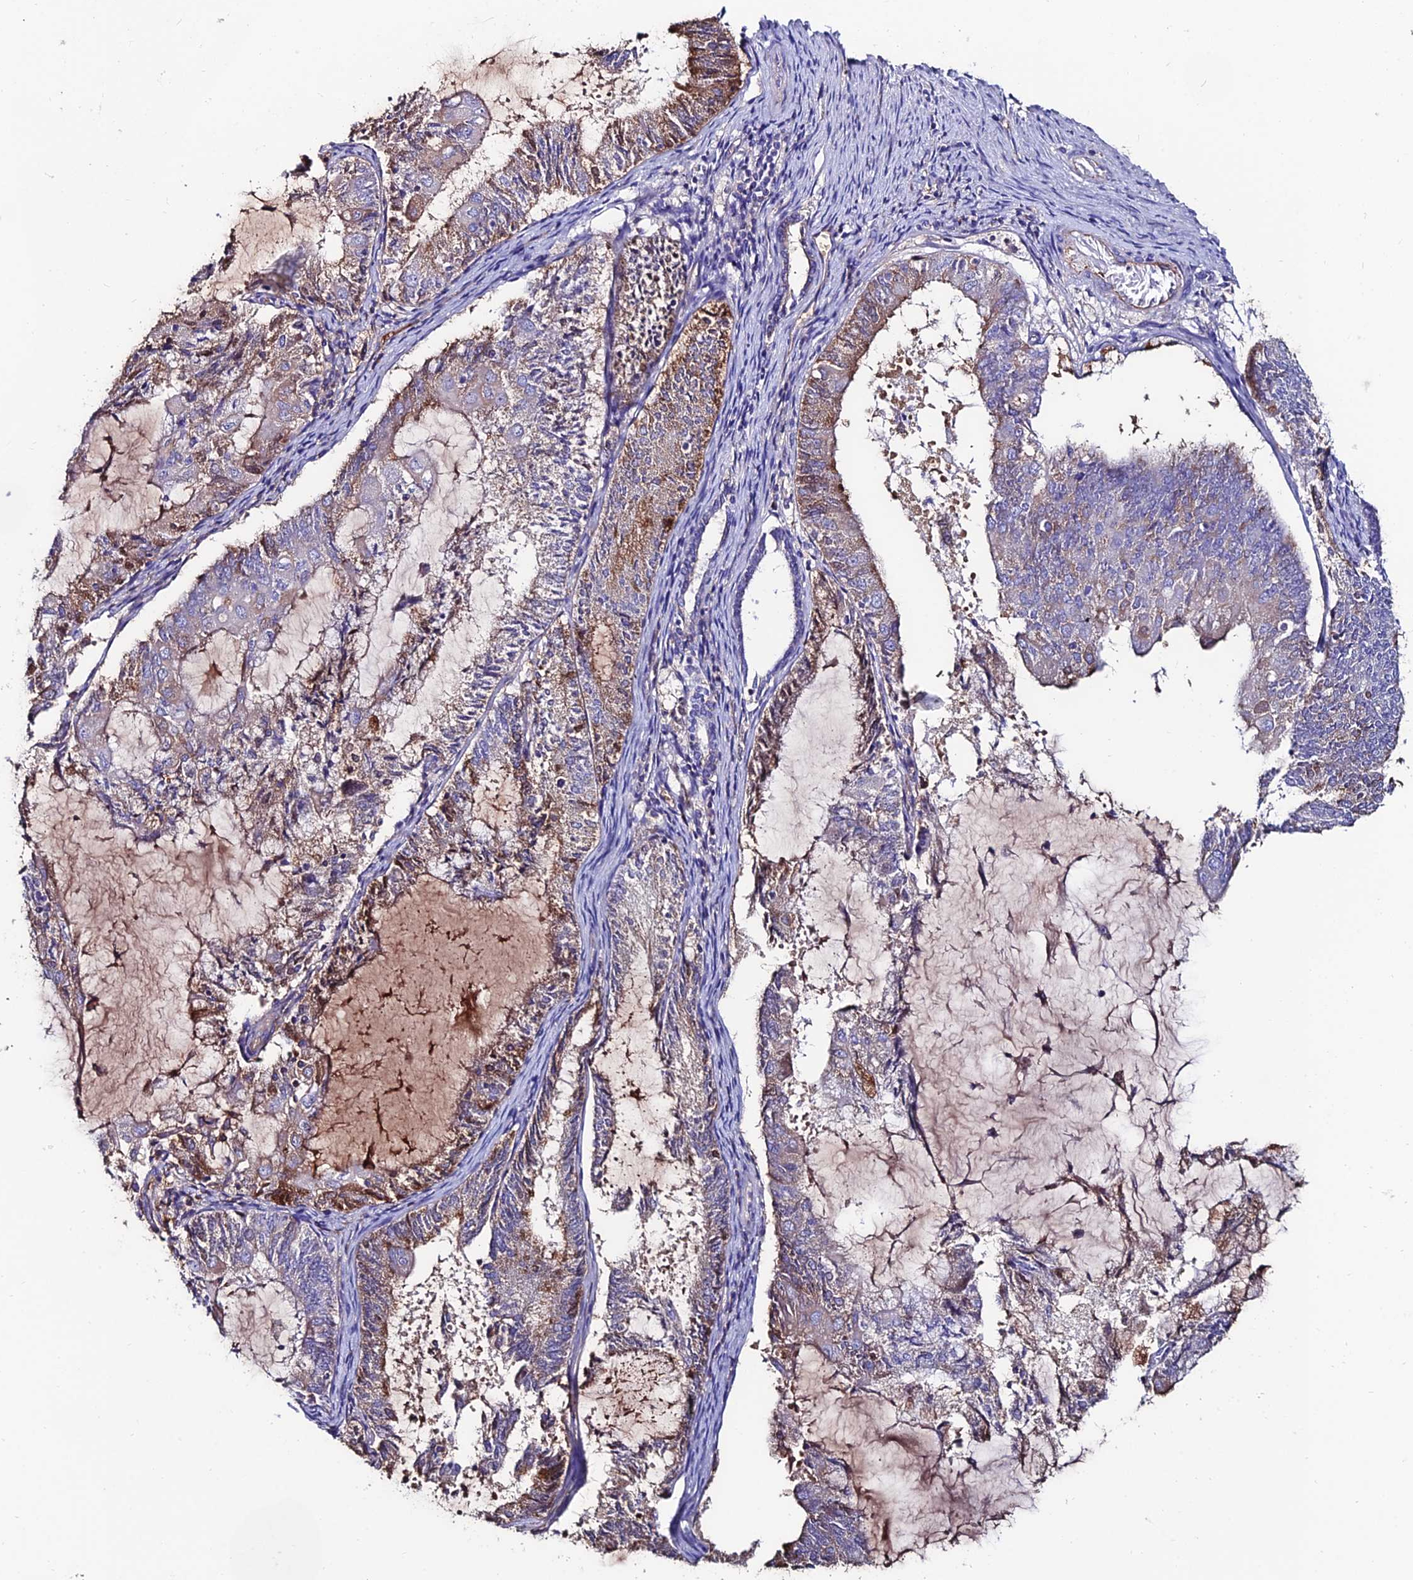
{"staining": {"intensity": "moderate", "quantity": "<25%", "location": "cytoplasmic/membranous"}, "tissue": "endometrial cancer", "cell_type": "Tumor cells", "image_type": "cancer", "snomed": [{"axis": "morphology", "description": "Adenocarcinoma, NOS"}, {"axis": "topography", "description": "Endometrium"}], "caption": "Protein expression analysis of human endometrial cancer (adenocarcinoma) reveals moderate cytoplasmic/membranous staining in about <25% of tumor cells.", "gene": "SLC25A16", "patient": {"sex": "female", "age": 81}}